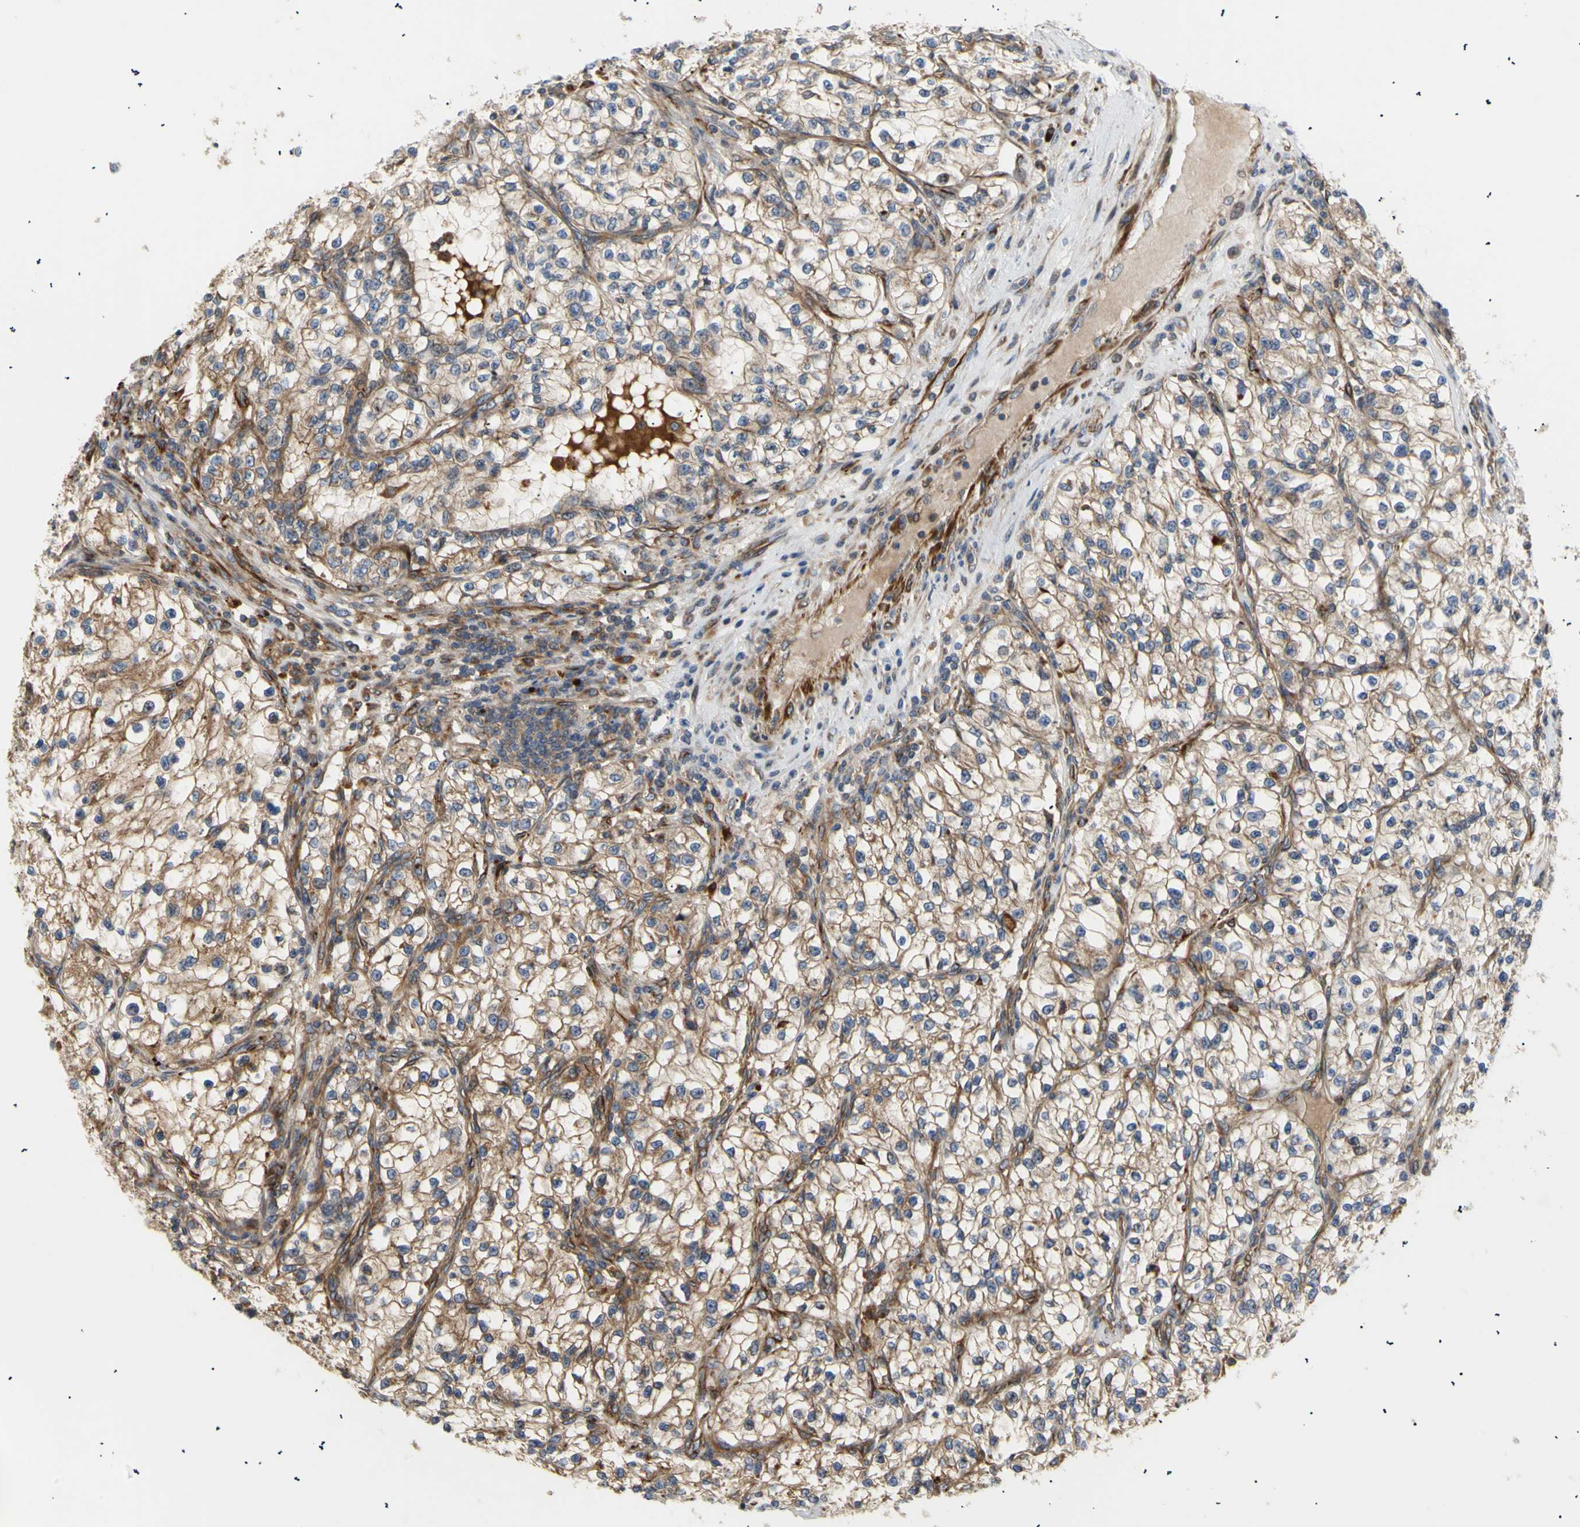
{"staining": {"intensity": "moderate", "quantity": "<25%", "location": "cytoplasmic/membranous"}, "tissue": "renal cancer", "cell_type": "Tumor cells", "image_type": "cancer", "snomed": [{"axis": "morphology", "description": "Adenocarcinoma, NOS"}, {"axis": "topography", "description": "Kidney"}], "caption": "Brown immunohistochemical staining in human renal cancer reveals moderate cytoplasmic/membranous staining in about <25% of tumor cells.", "gene": "TUBG2", "patient": {"sex": "female", "age": 57}}